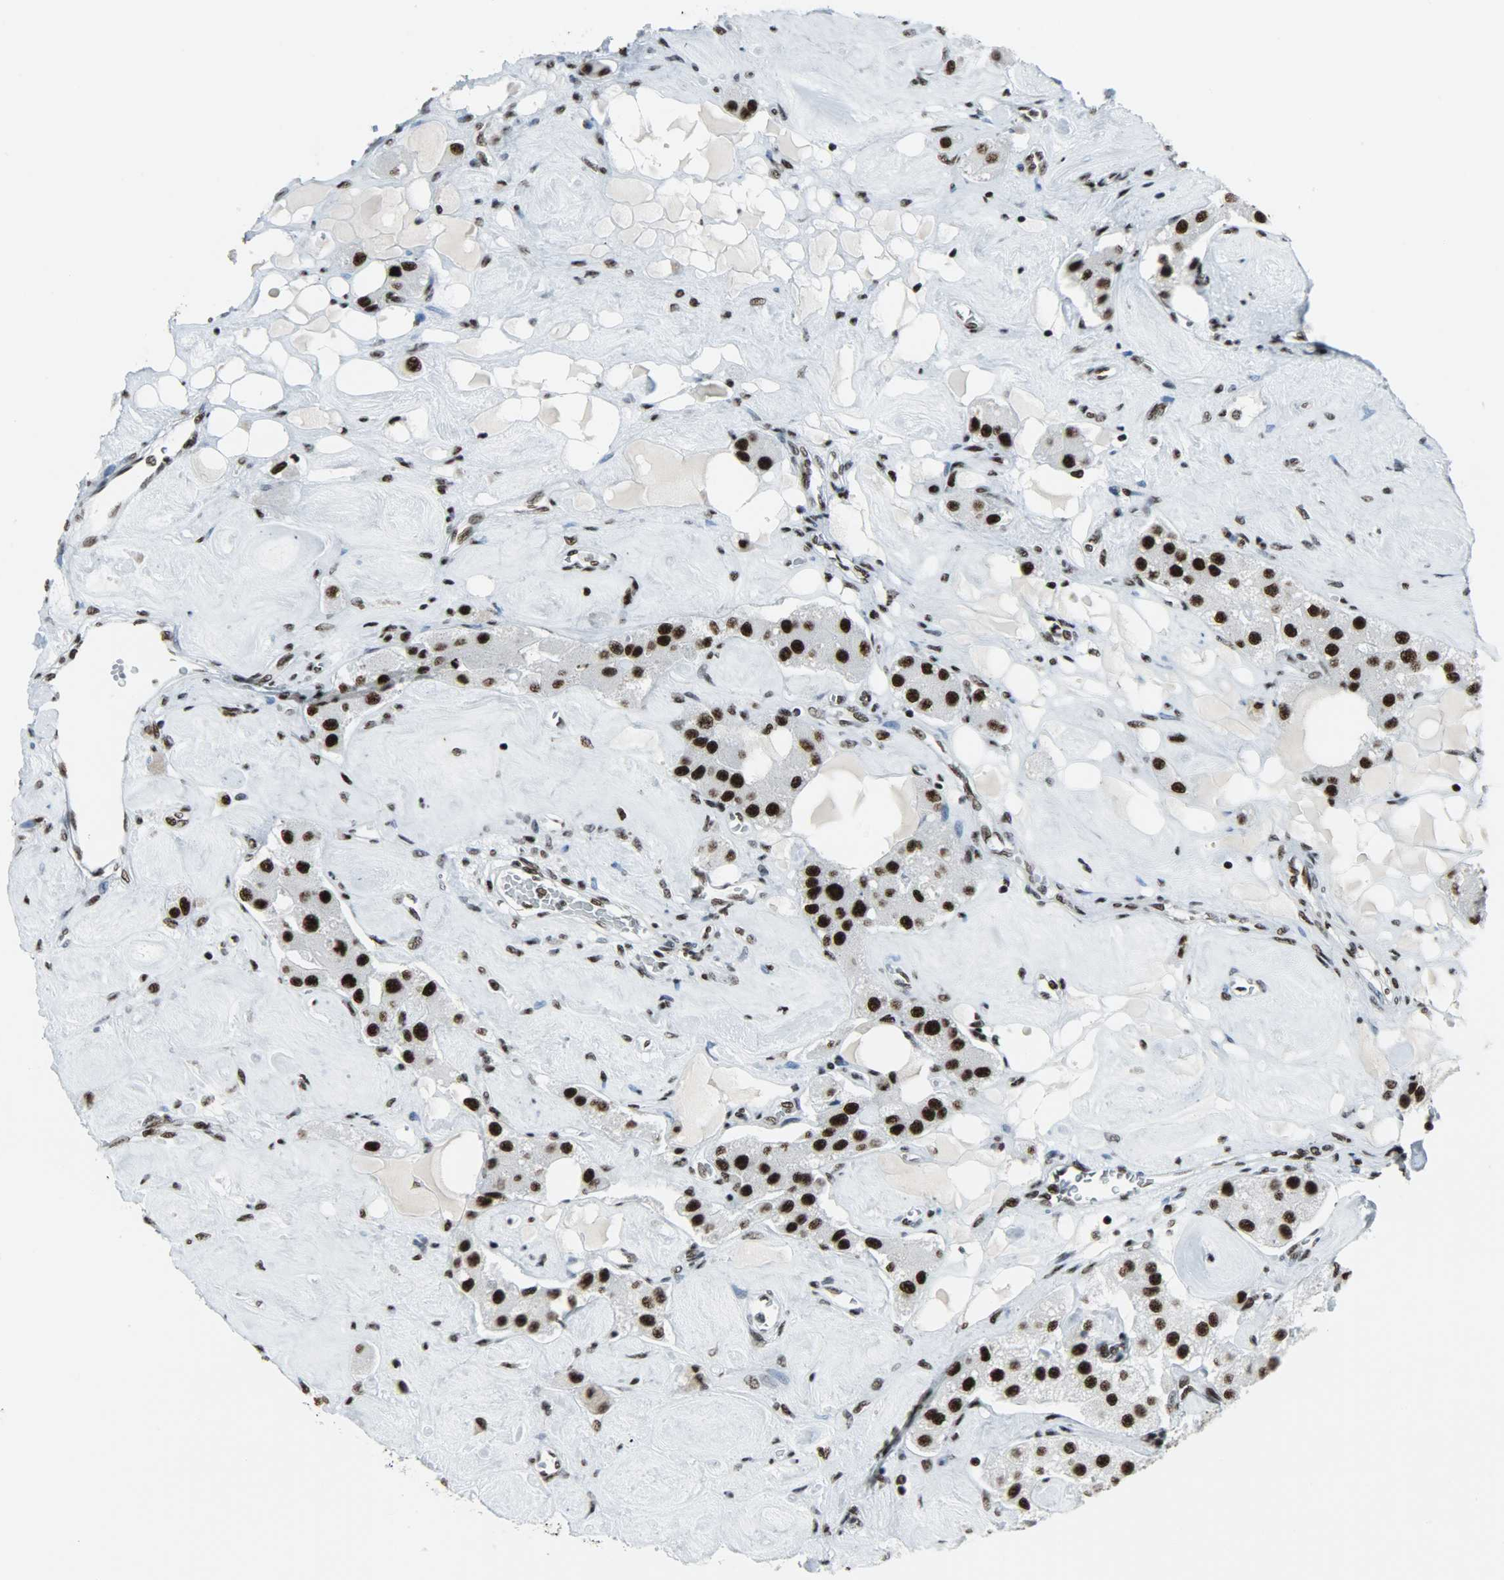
{"staining": {"intensity": "strong", "quantity": ">75%", "location": "nuclear"}, "tissue": "carcinoid", "cell_type": "Tumor cells", "image_type": "cancer", "snomed": [{"axis": "morphology", "description": "Carcinoid, malignant, NOS"}, {"axis": "topography", "description": "Pancreas"}], "caption": "Protein staining shows strong nuclear positivity in approximately >75% of tumor cells in carcinoid.", "gene": "SNRPA", "patient": {"sex": "male", "age": 41}}